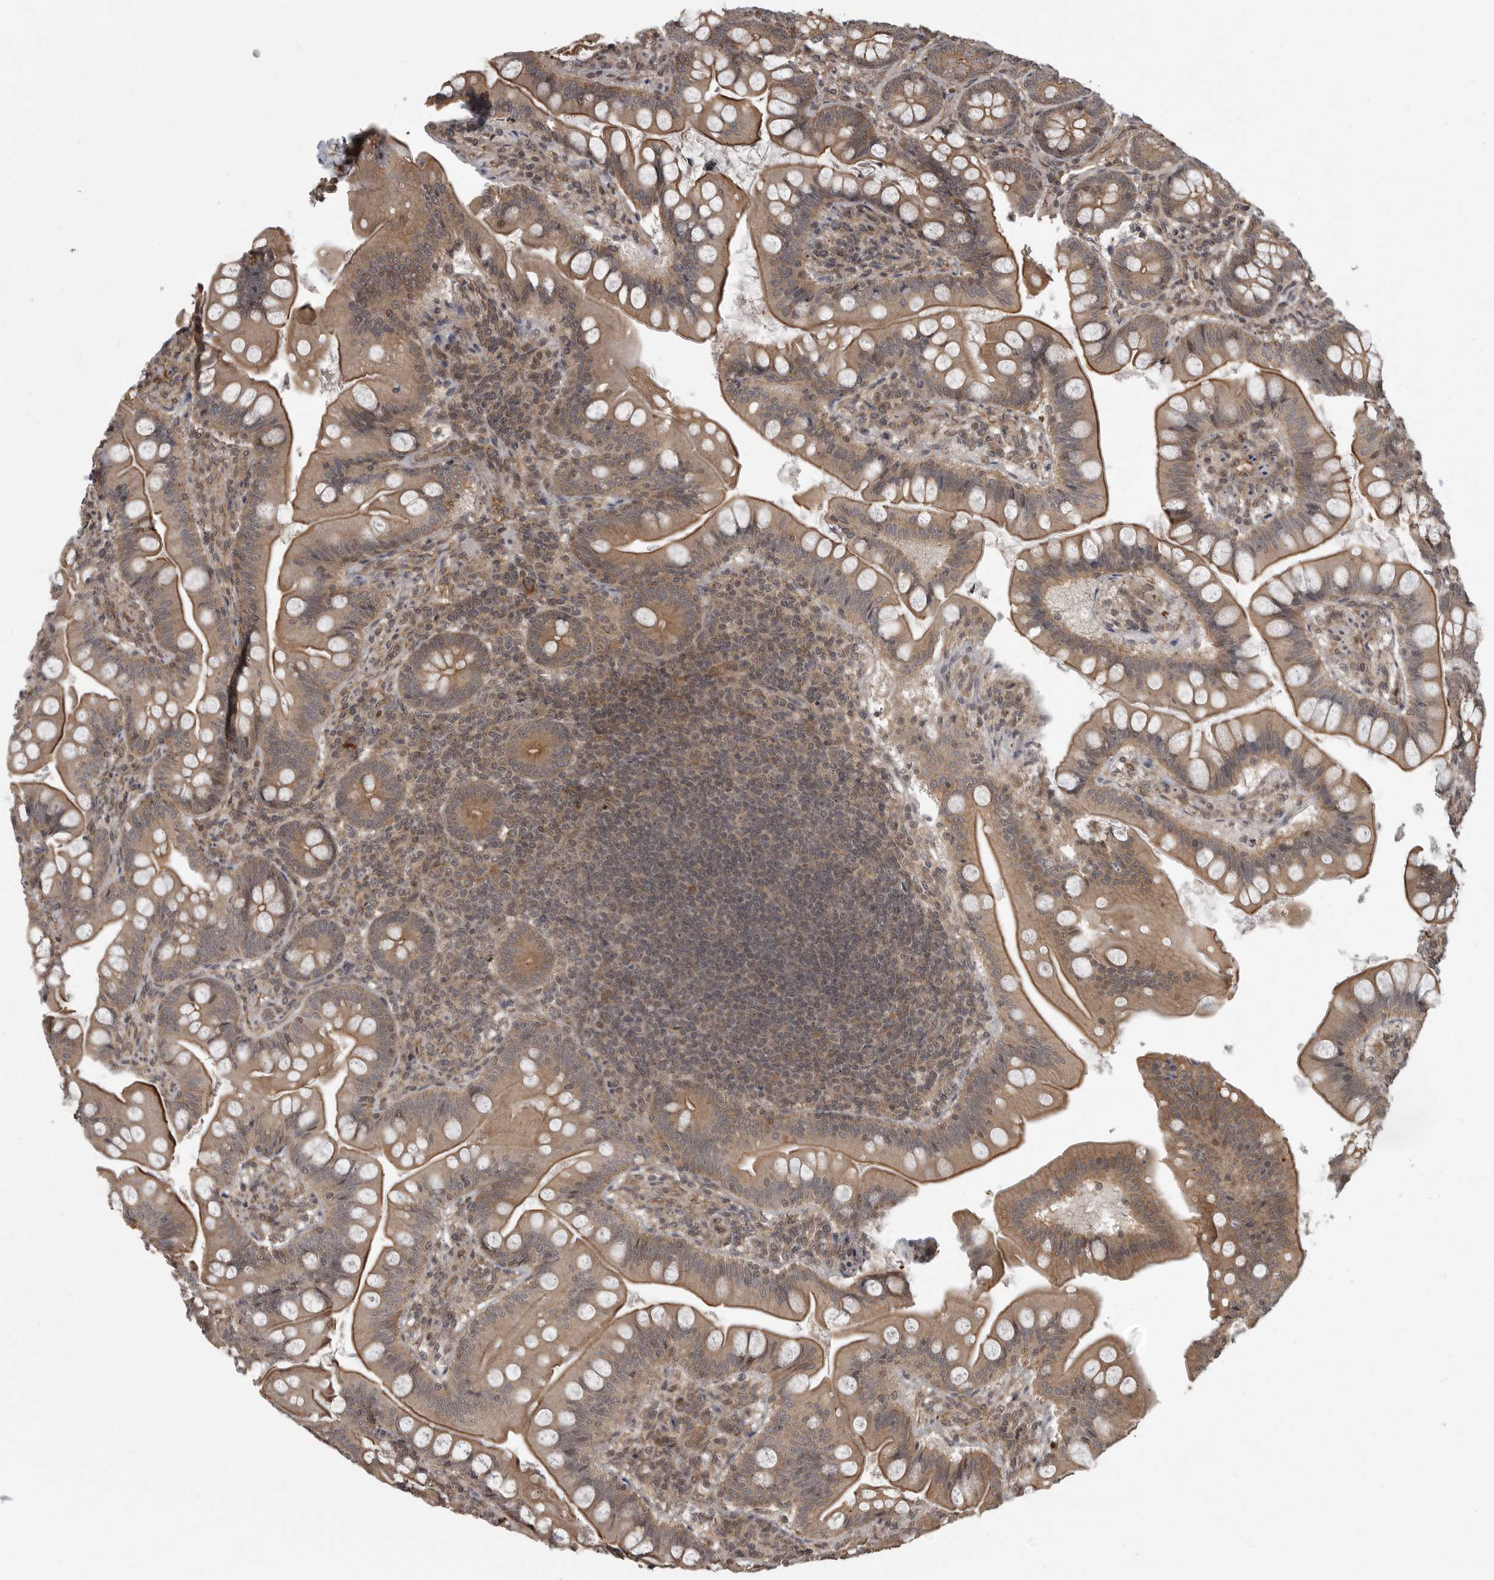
{"staining": {"intensity": "moderate", "quantity": ">75%", "location": "cytoplasmic/membranous"}, "tissue": "small intestine", "cell_type": "Glandular cells", "image_type": "normal", "snomed": [{"axis": "morphology", "description": "Normal tissue, NOS"}, {"axis": "topography", "description": "Small intestine"}], "caption": "A micrograph of small intestine stained for a protein reveals moderate cytoplasmic/membranous brown staining in glandular cells. Using DAB (brown) and hematoxylin (blue) stains, captured at high magnification using brightfield microscopy.", "gene": "DNAJC8", "patient": {"sex": "male", "age": 7}}